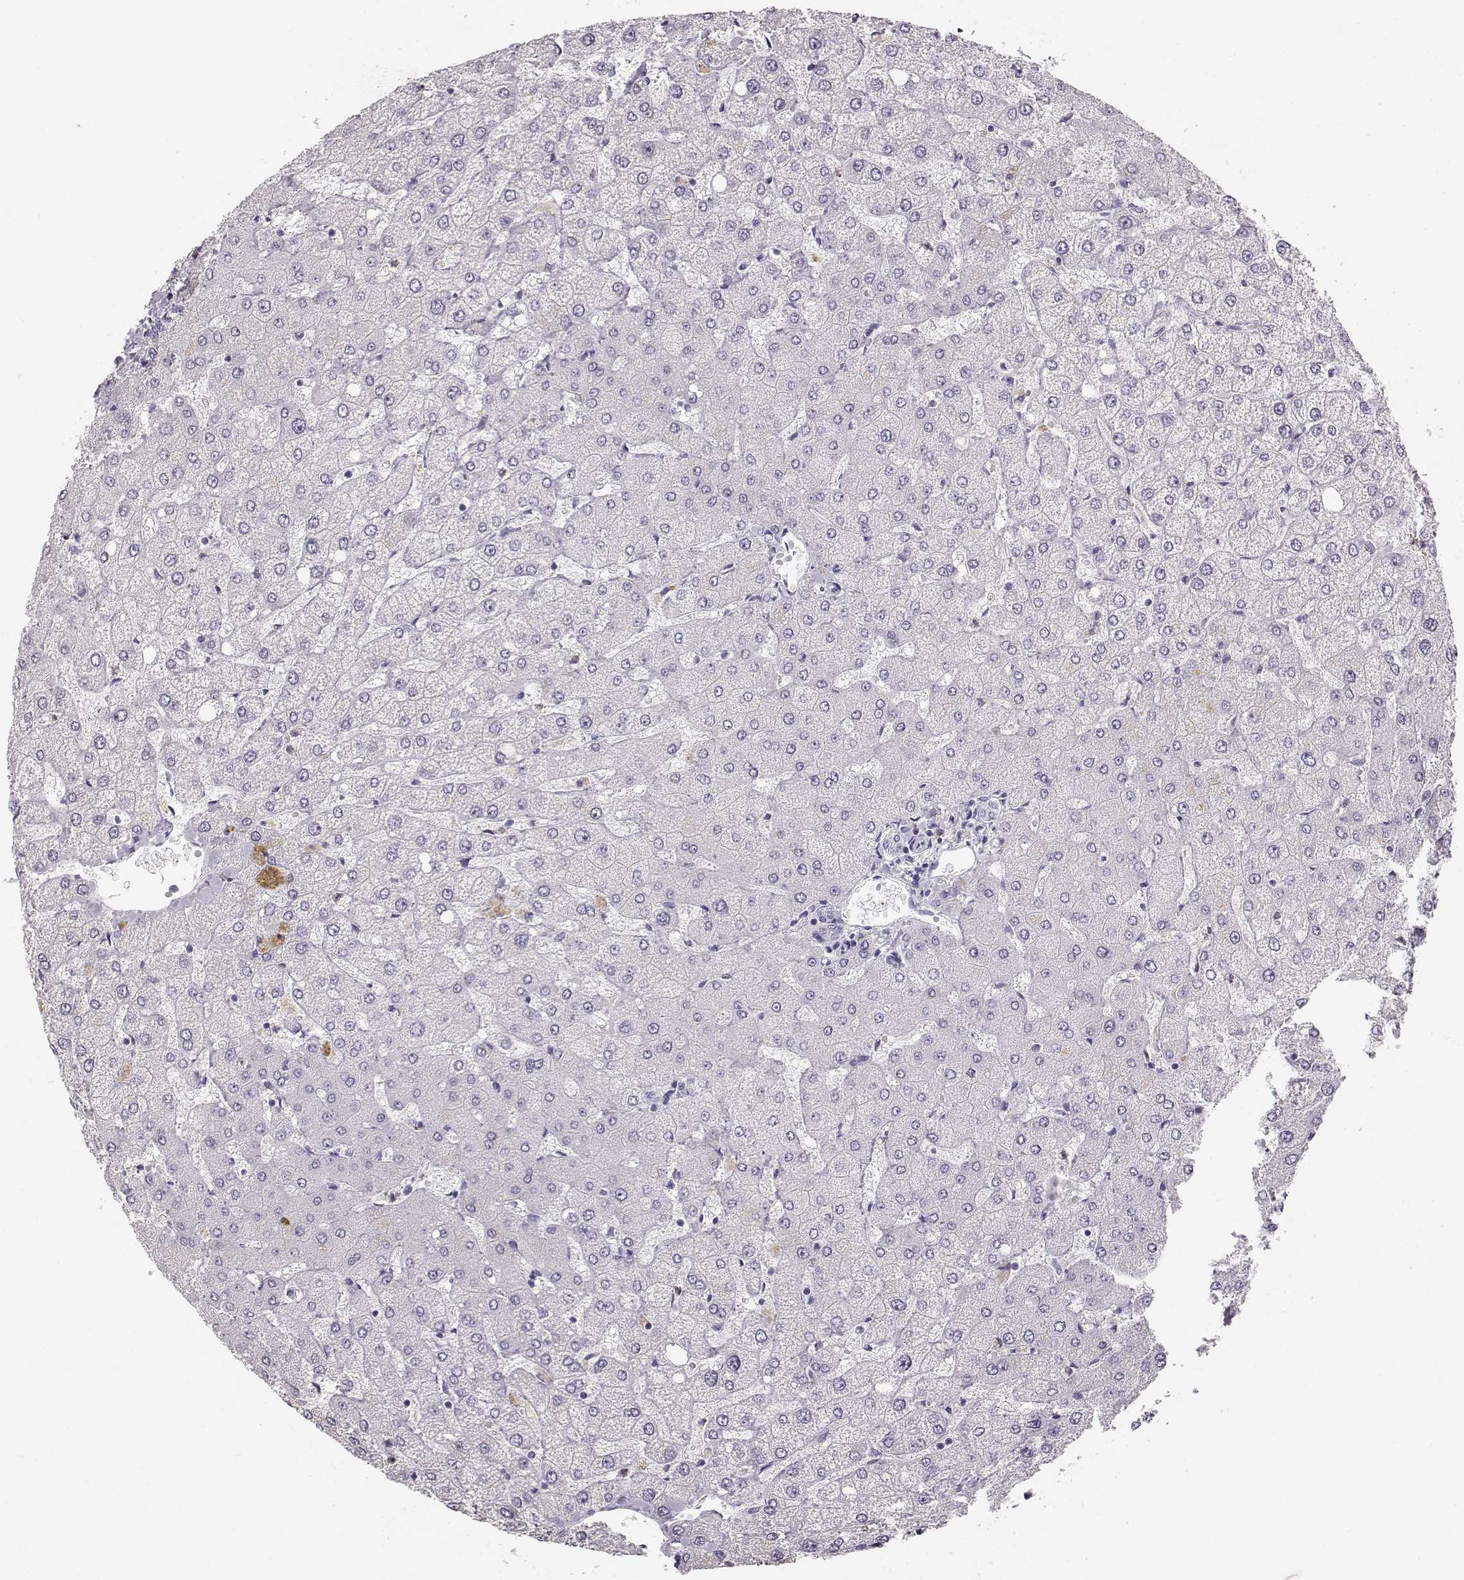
{"staining": {"intensity": "negative", "quantity": "none", "location": "none"}, "tissue": "liver", "cell_type": "Cholangiocytes", "image_type": "normal", "snomed": [{"axis": "morphology", "description": "Normal tissue, NOS"}, {"axis": "topography", "description": "Liver"}], "caption": "High magnification brightfield microscopy of benign liver stained with DAB (brown) and counterstained with hematoxylin (blue): cholangiocytes show no significant positivity. The staining was performed using DAB (3,3'-diaminobenzidine) to visualize the protein expression in brown, while the nuclei were stained in blue with hematoxylin (Magnification: 20x).", "gene": "KRTAP16", "patient": {"sex": "female", "age": 54}}